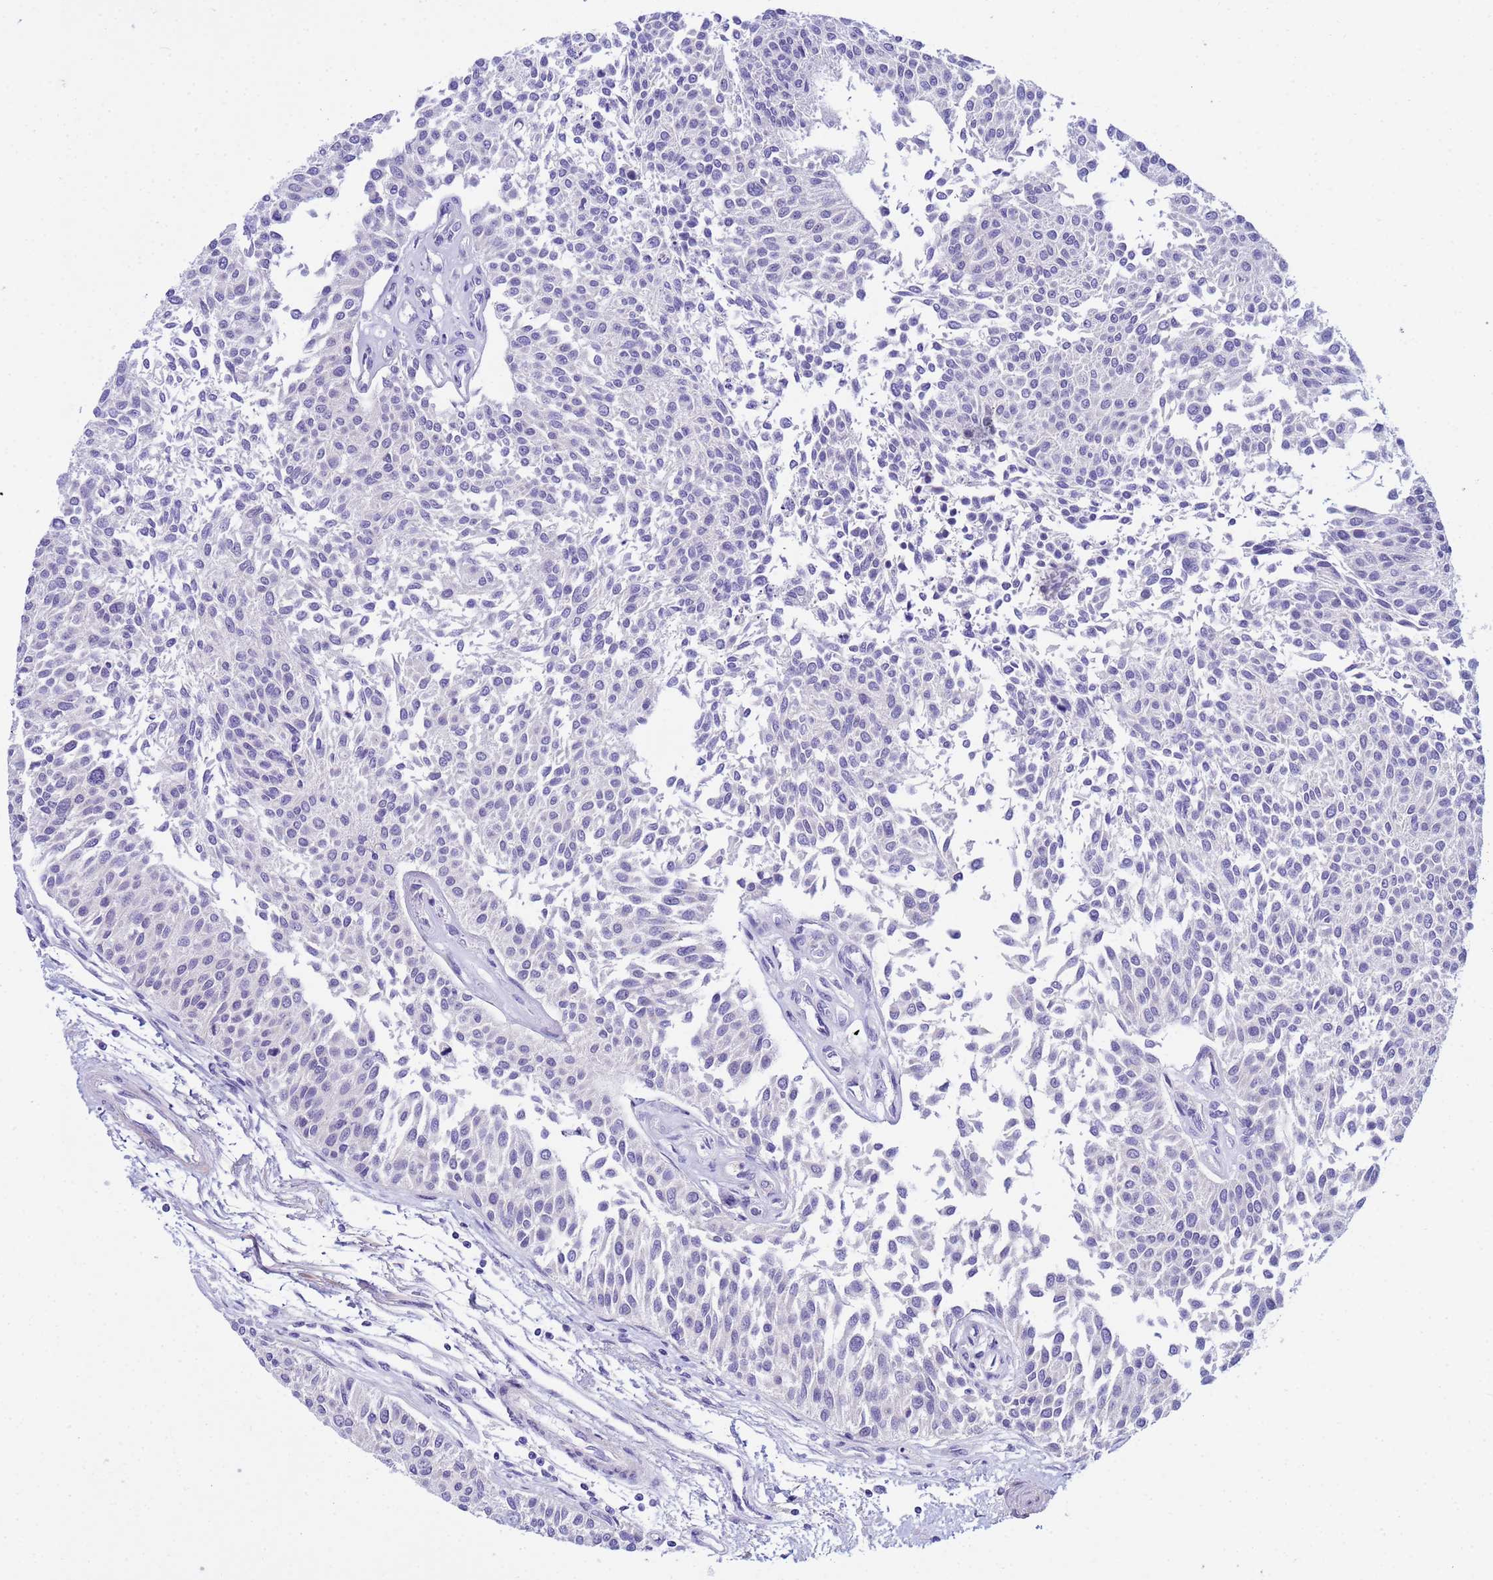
{"staining": {"intensity": "negative", "quantity": "none", "location": "none"}, "tissue": "urothelial cancer", "cell_type": "Tumor cells", "image_type": "cancer", "snomed": [{"axis": "morphology", "description": "Urothelial carcinoma, NOS"}, {"axis": "topography", "description": "Urinary bladder"}], "caption": "This is an immunohistochemistry micrograph of human urothelial cancer. There is no staining in tumor cells.", "gene": "IGSF11", "patient": {"sex": "male", "age": 55}}